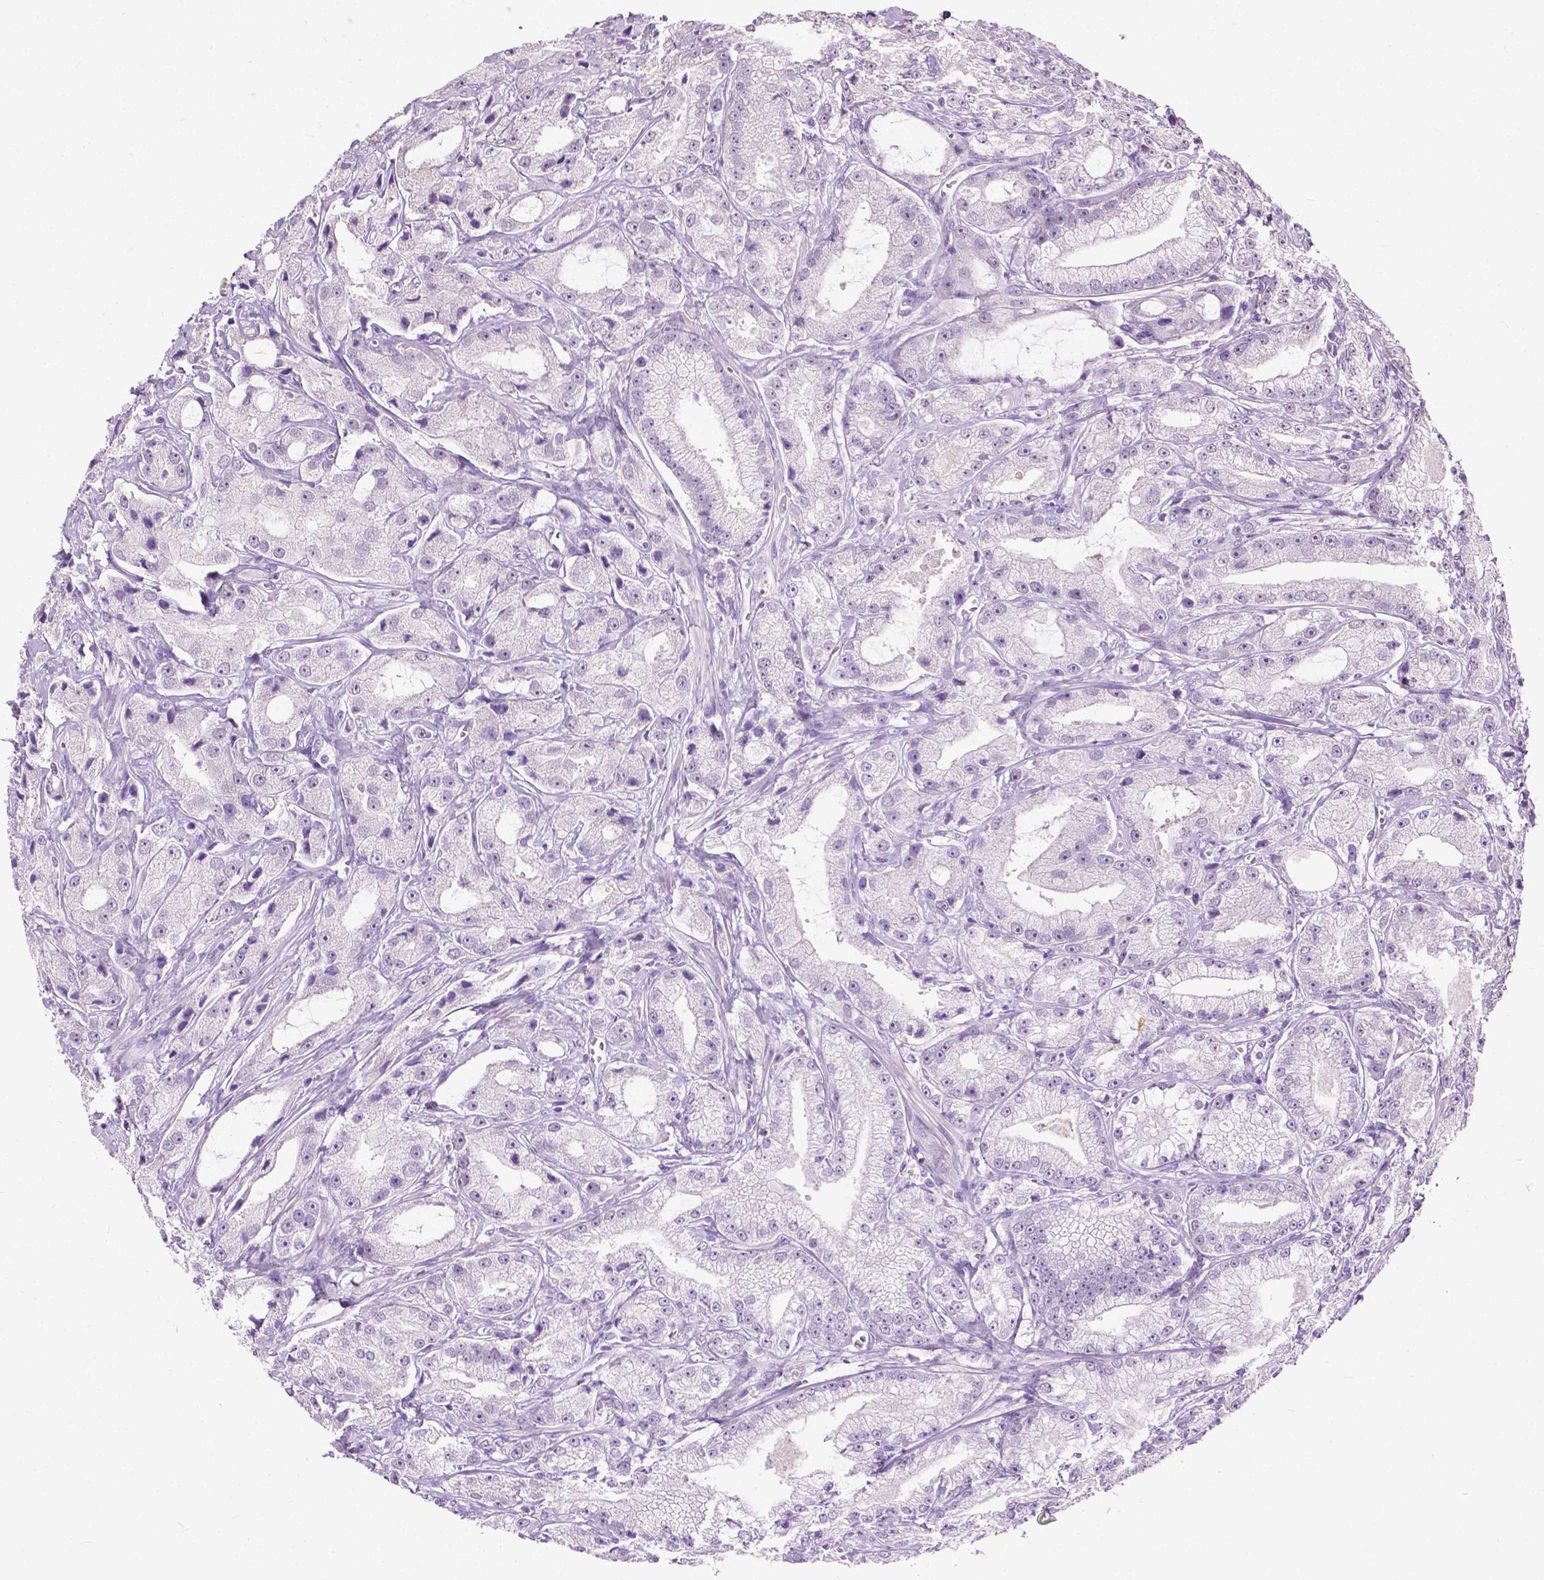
{"staining": {"intensity": "negative", "quantity": "none", "location": "none"}, "tissue": "prostate cancer", "cell_type": "Tumor cells", "image_type": "cancer", "snomed": [{"axis": "morphology", "description": "Adenocarcinoma, High grade"}, {"axis": "topography", "description": "Prostate"}], "caption": "High magnification brightfield microscopy of prostate high-grade adenocarcinoma stained with DAB (brown) and counterstained with hematoxylin (blue): tumor cells show no significant positivity.", "gene": "GPR37L1", "patient": {"sex": "male", "age": 64}}